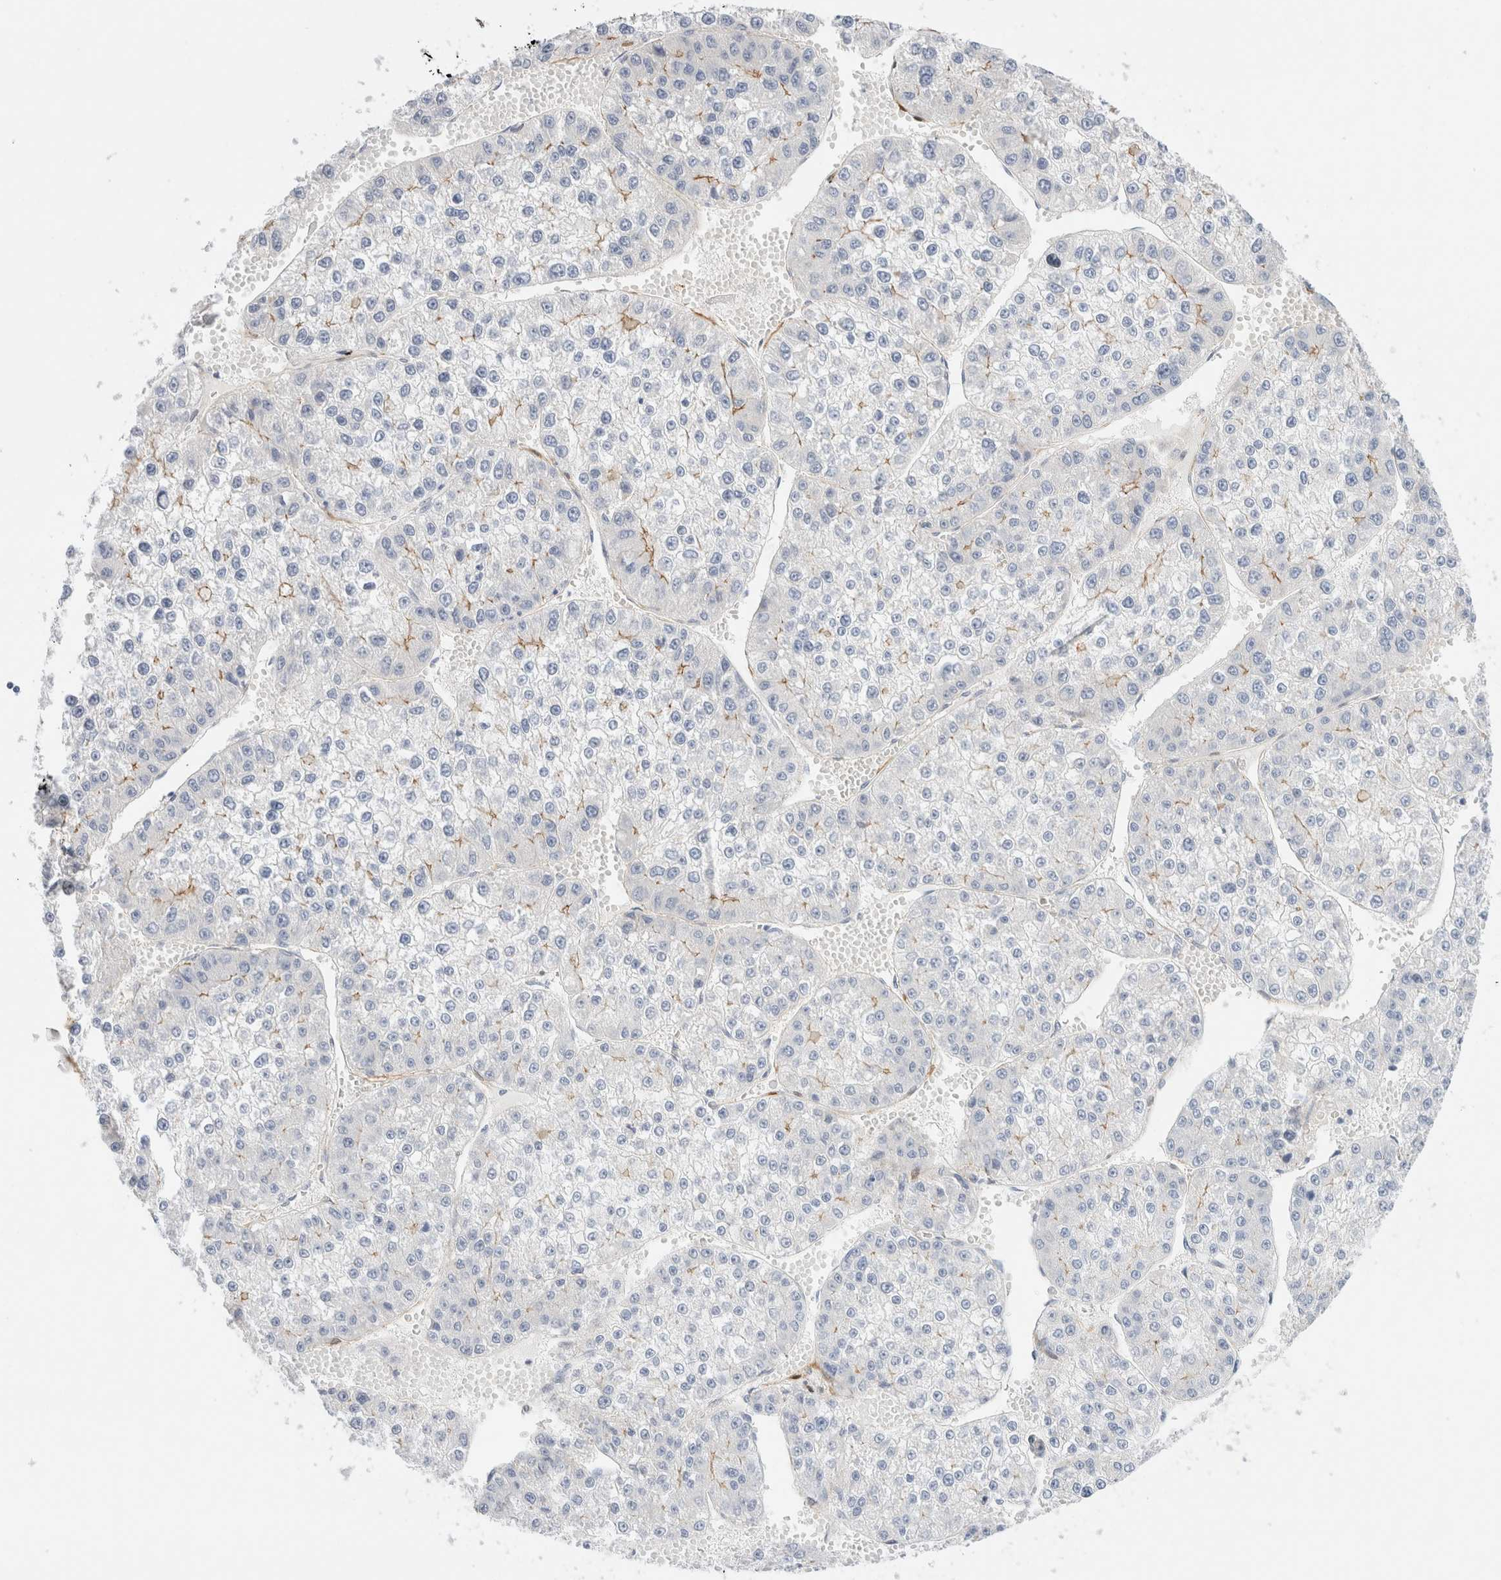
{"staining": {"intensity": "weak", "quantity": "<25%", "location": "cytoplasmic/membranous"}, "tissue": "liver cancer", "cell_type": "Tumor cells", "image_type": "cancer", "snomed": [{"axis": "morphology", "description": "Carcinoma, Hepatocellular, NOS"}, {"axis": "topography", "description": "Liver"}], "caption": "Liver hepatocellular carcinoma was stained to show a protein in brown. There is no significant staining in tumor cells. (DAB IHC visualized using brightfield microscopy, high magnification).", "gene": "LMCD1", "patient": {"sex": "female", "age": 73}}